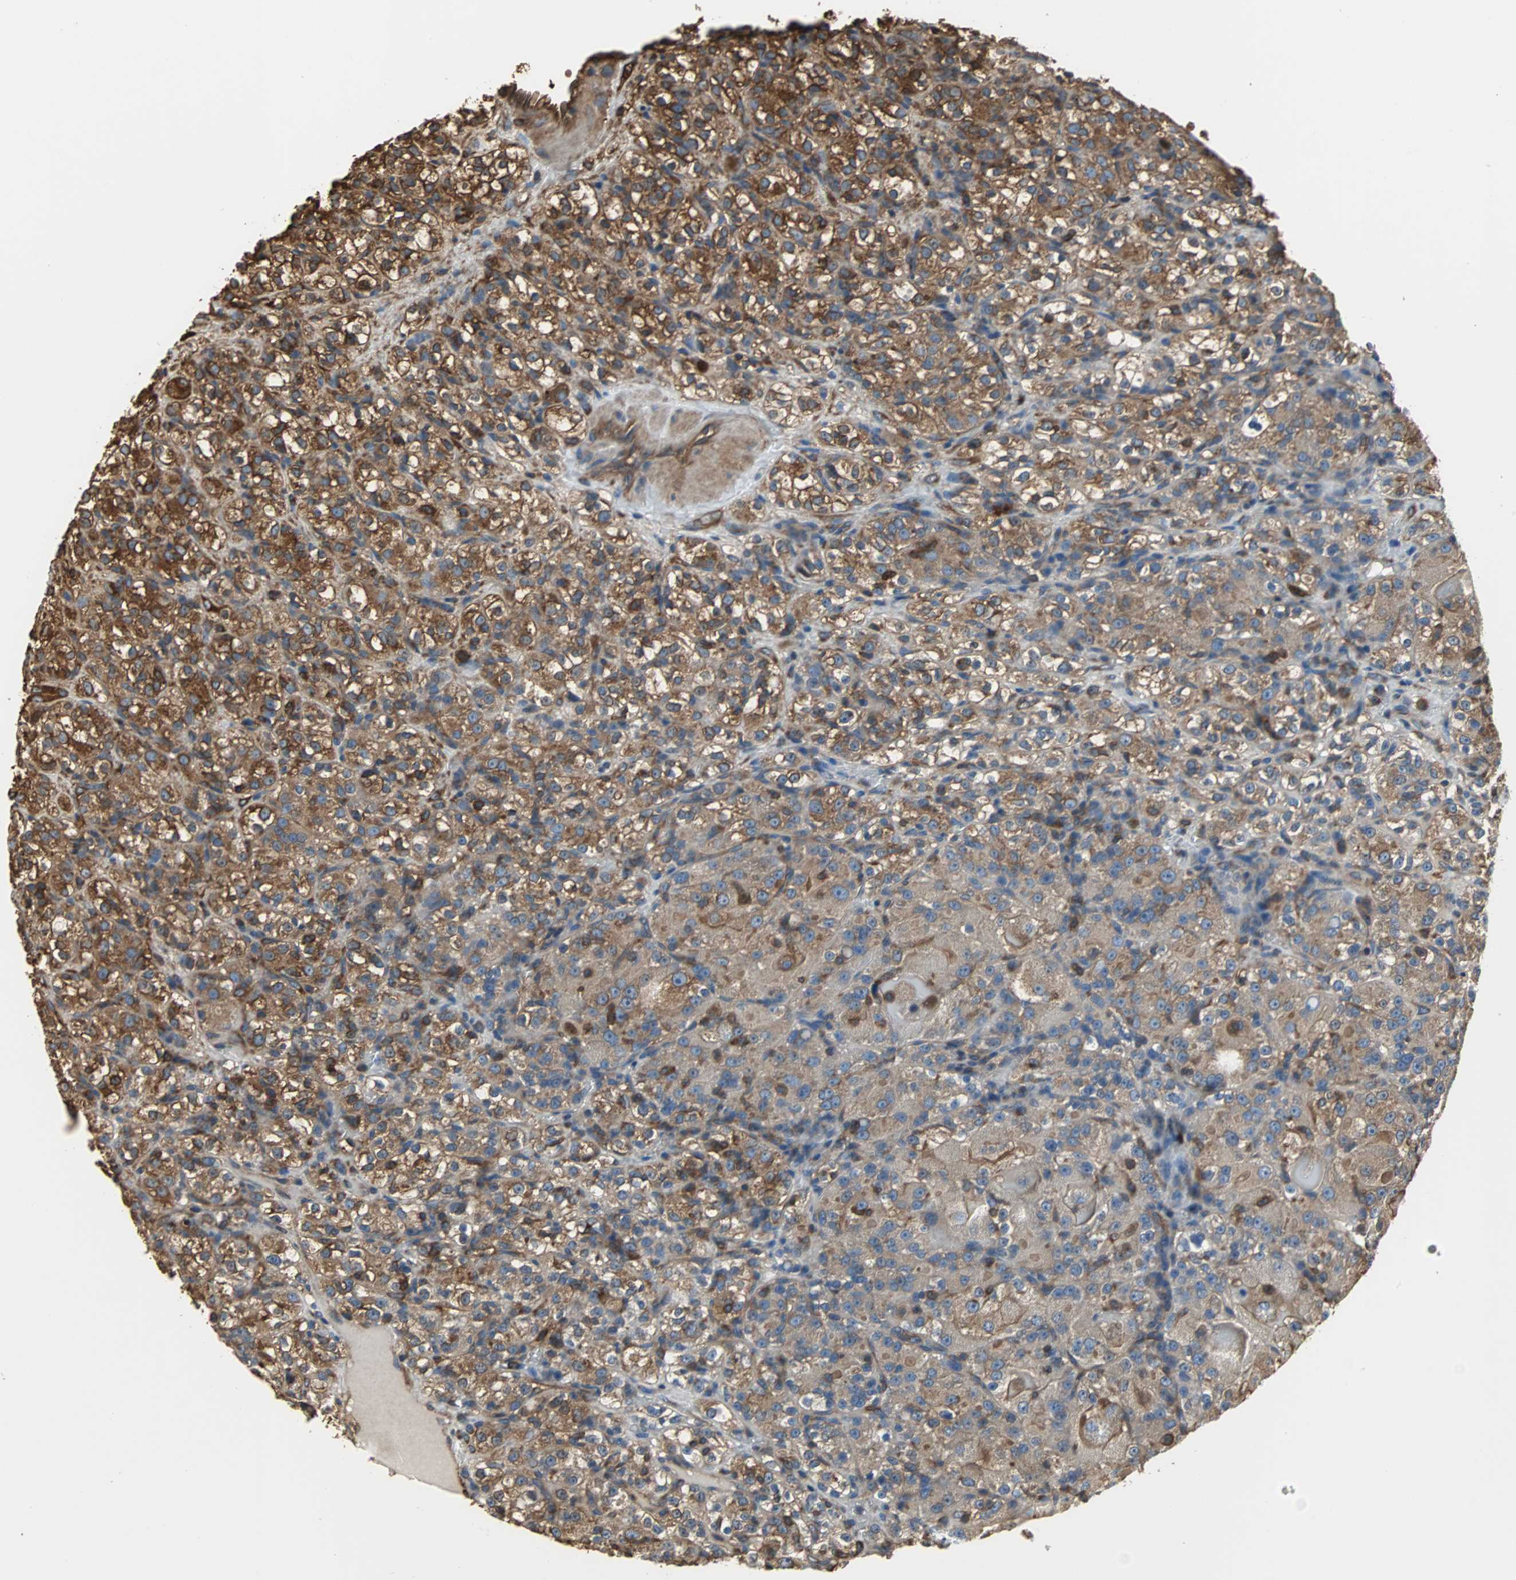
{"staining": {"intensity": "strong", "quantity": ">75%", "location": "cytoplasmic/membranous"}, "tissue": "renal cancer", "cell_type": "Tumor cells", "image_type": "cancer", "snomed": [{"axis": "morphology", "description": "Normal tissue, NOS"}, {"axis": "morphology", "description": "Adenocarcinoma, NOS"}, {"axis": "topography", "description": "Kidney"}], "caption": "This is an image of IHC staining of adenocarcinoma (renal), which shows strong expression in the cytoplasmic/membranous of tumor cells.", "gene": "ACTN1", "patient": {"sex": "male", "age": 61}}